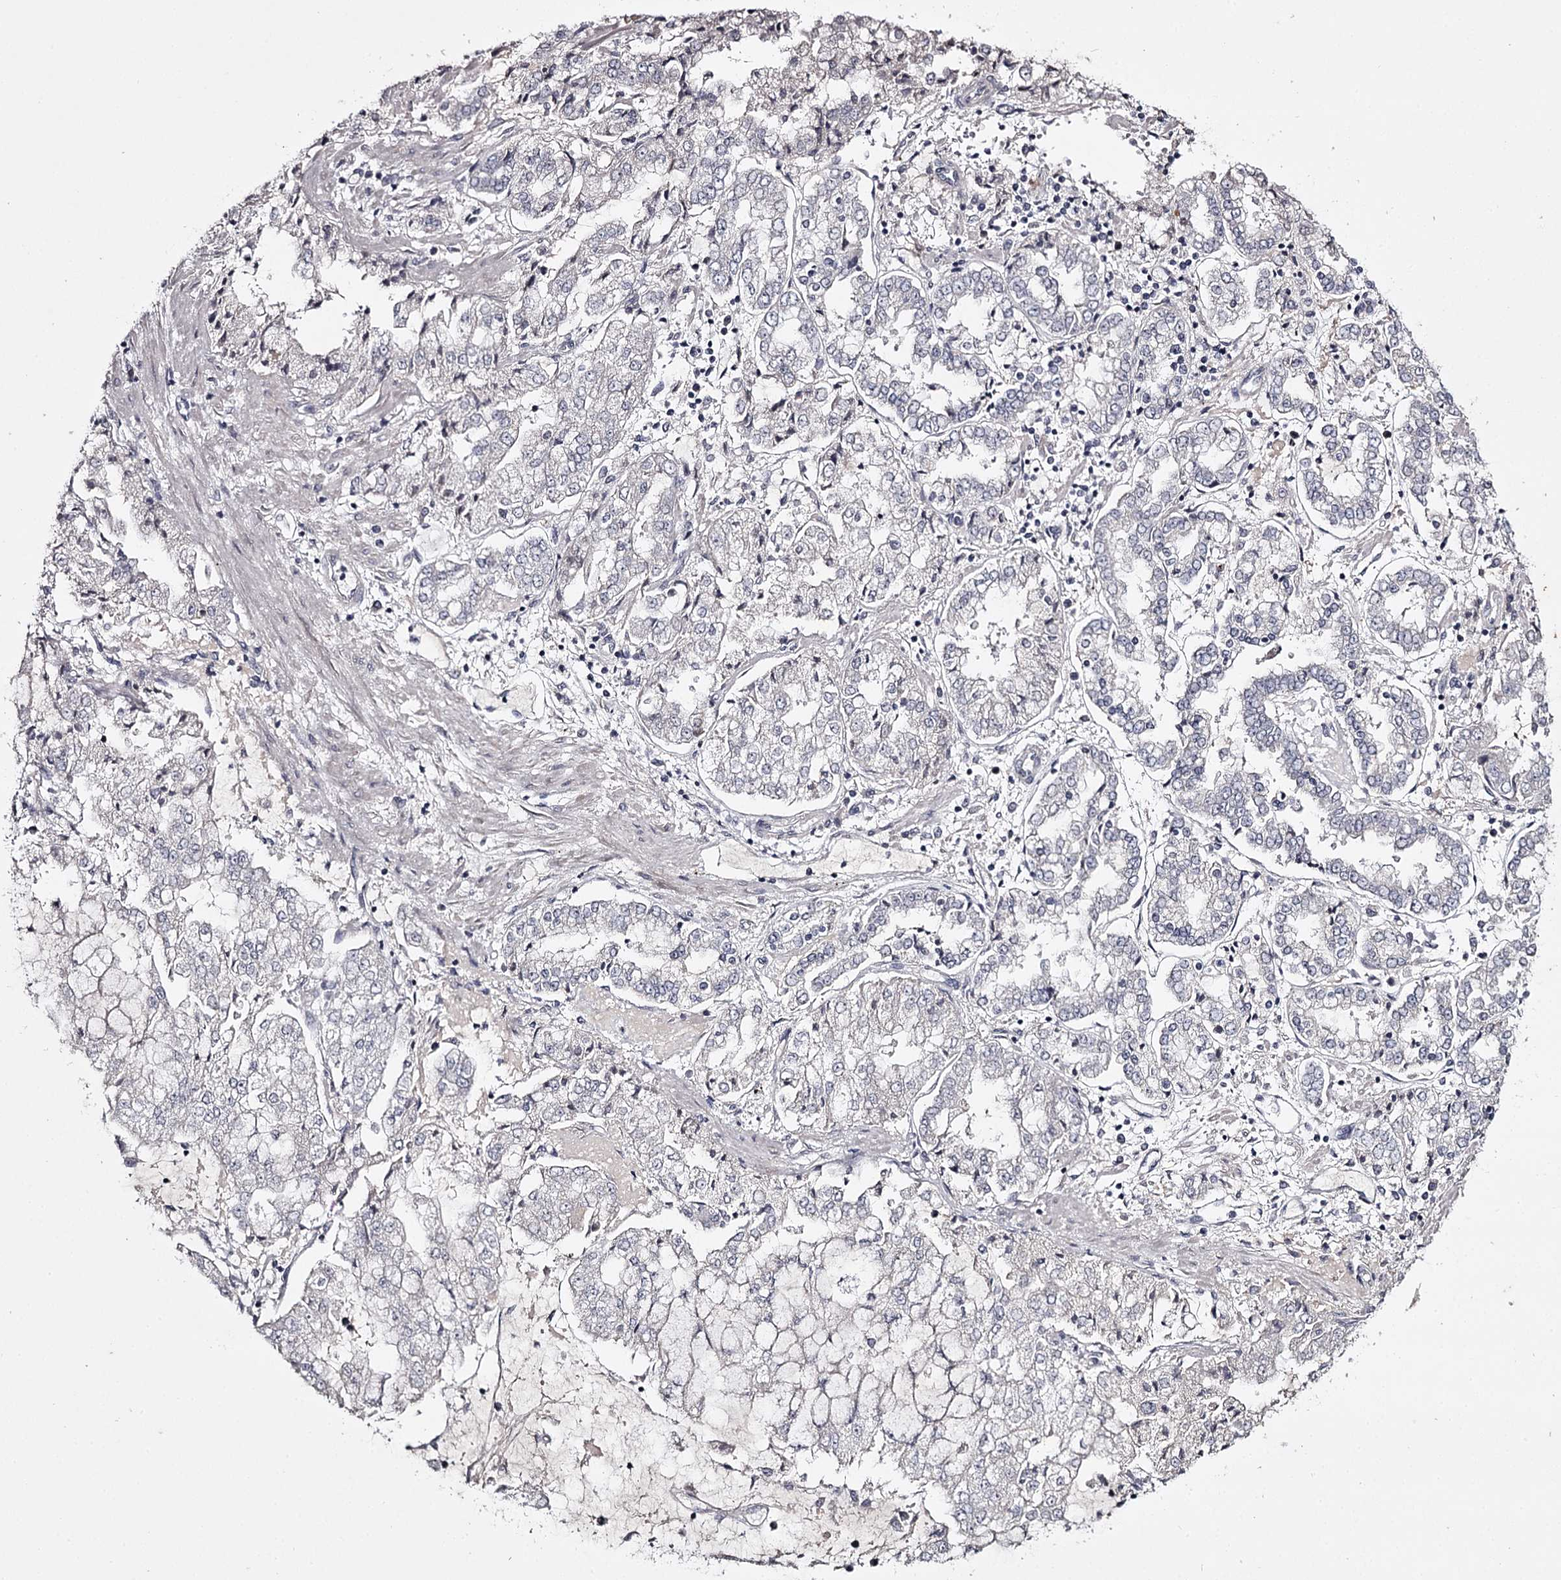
{"staining": {"intensity": "negative", "quantity": "none", "location": "none"}, "tissue": "stomach cancer", "cell_type": "Tumor cells", "image_type": "cancer", "snomed": [{"axis": "morphology", "description": "Adenocarcinoma, NOS"}, {"axis": "topography", "description": "Stomach"}], "caption": "Human stomach cancer (adenocarcinoma) stained for a protein using immunohistochemistry reveals no expression in tumor cells.", "gene": "PRM2", "patient": {"sex": "male", "age": 76}}